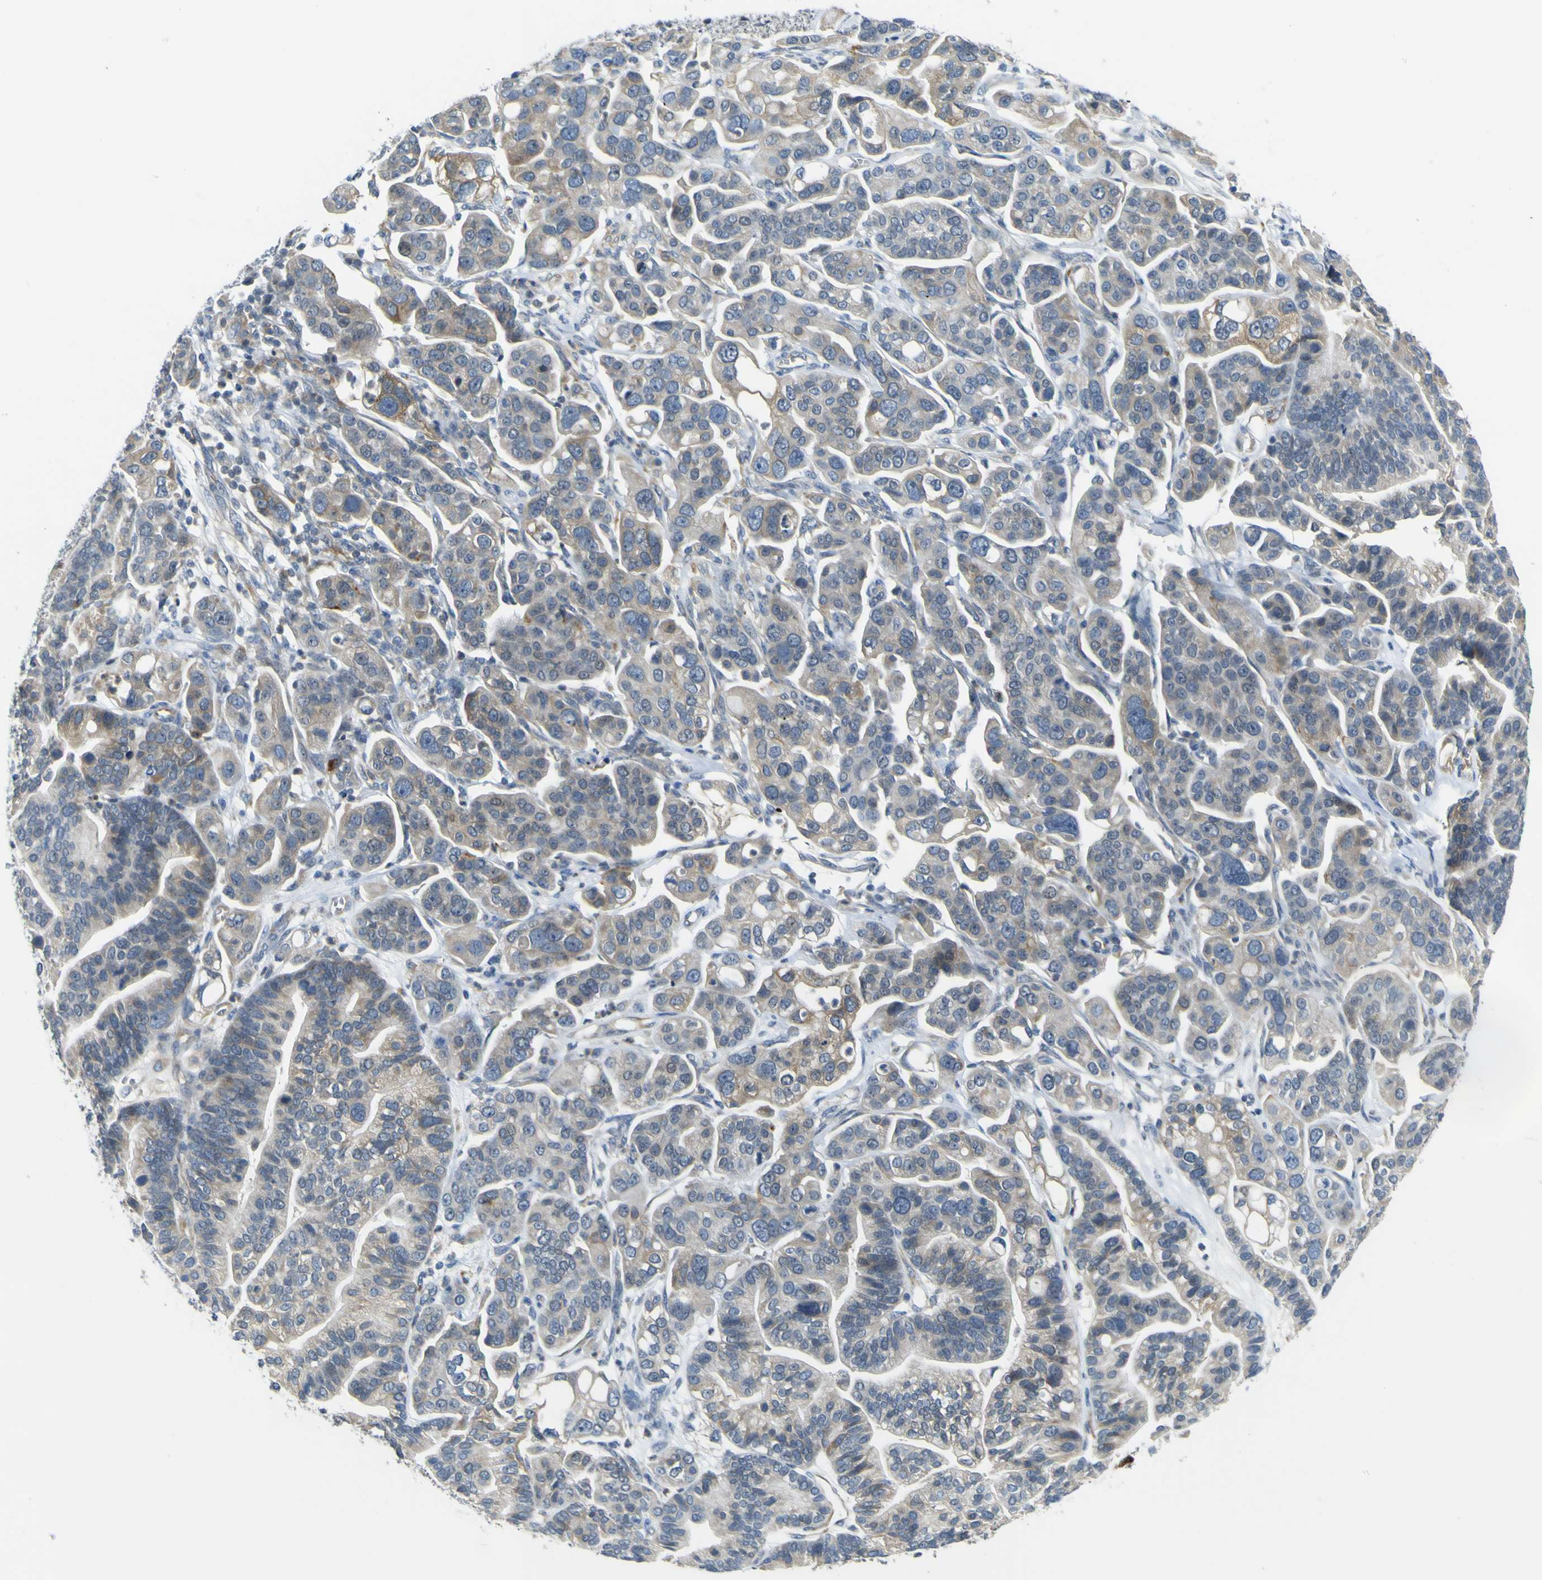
{"staining": {"intensity": "weak", "quantity": "<25%", "location": "cytoplasmic/membranous"}, "tissue": "ovarian cancer", "cell_type": "Tumor cells", "image_type": "cancer", "snomed": [{"axis": "morphology", "description": "Cystadenocarcinoma, serous, NOS"}, {"axis": "topography", "description": "Ovary"}], "caption": "Human ovarian cancer (serous cystadenocarcinoma) stained for a protein using immunohistochemistry (IHC) displays no expression in tumor cells.", "gene": "LDLR", "patient": {"sex": "female", "age": 56}}